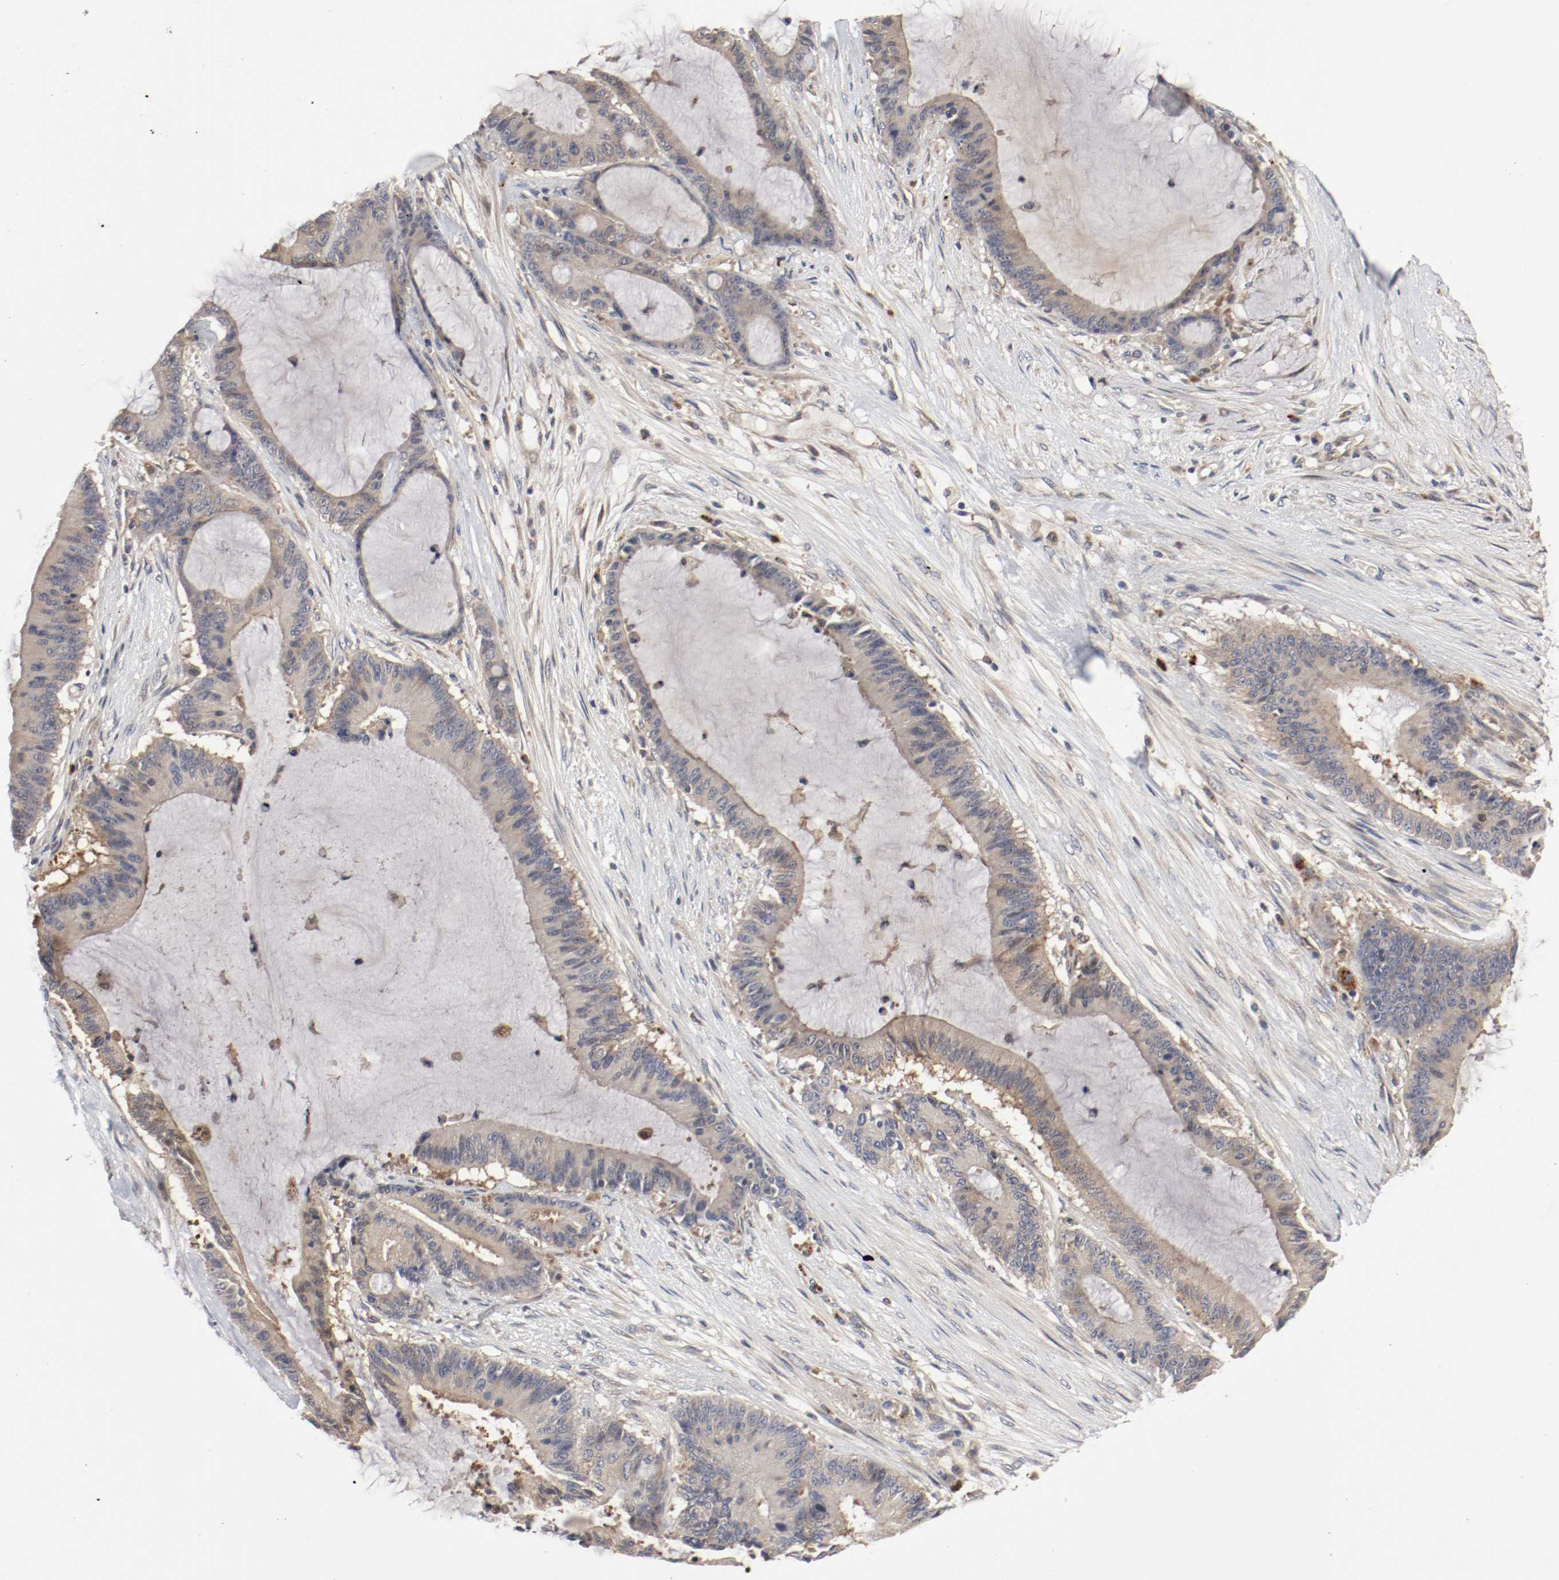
{"staining": {"intensity": "weak", "quantity": ">75%", "location": "cytoplasmic/membranous"}, "tissue": "liver cancer", "cell_type": "Tumor cells", "image_type": "cancer", "snomed": [{"axis": "morphology", "description": "Cholangiocarcinoma"}, {"axis": "topography", "description": "Liver"}], "caption": "Human liver cholangiocarcinoma stained with a brown dye shows weak cytoplasmic/membranous positive expression in approximately >75% of tumor cells.", "gene": "REN", "patient": {"sex": "female", "age": 73}}